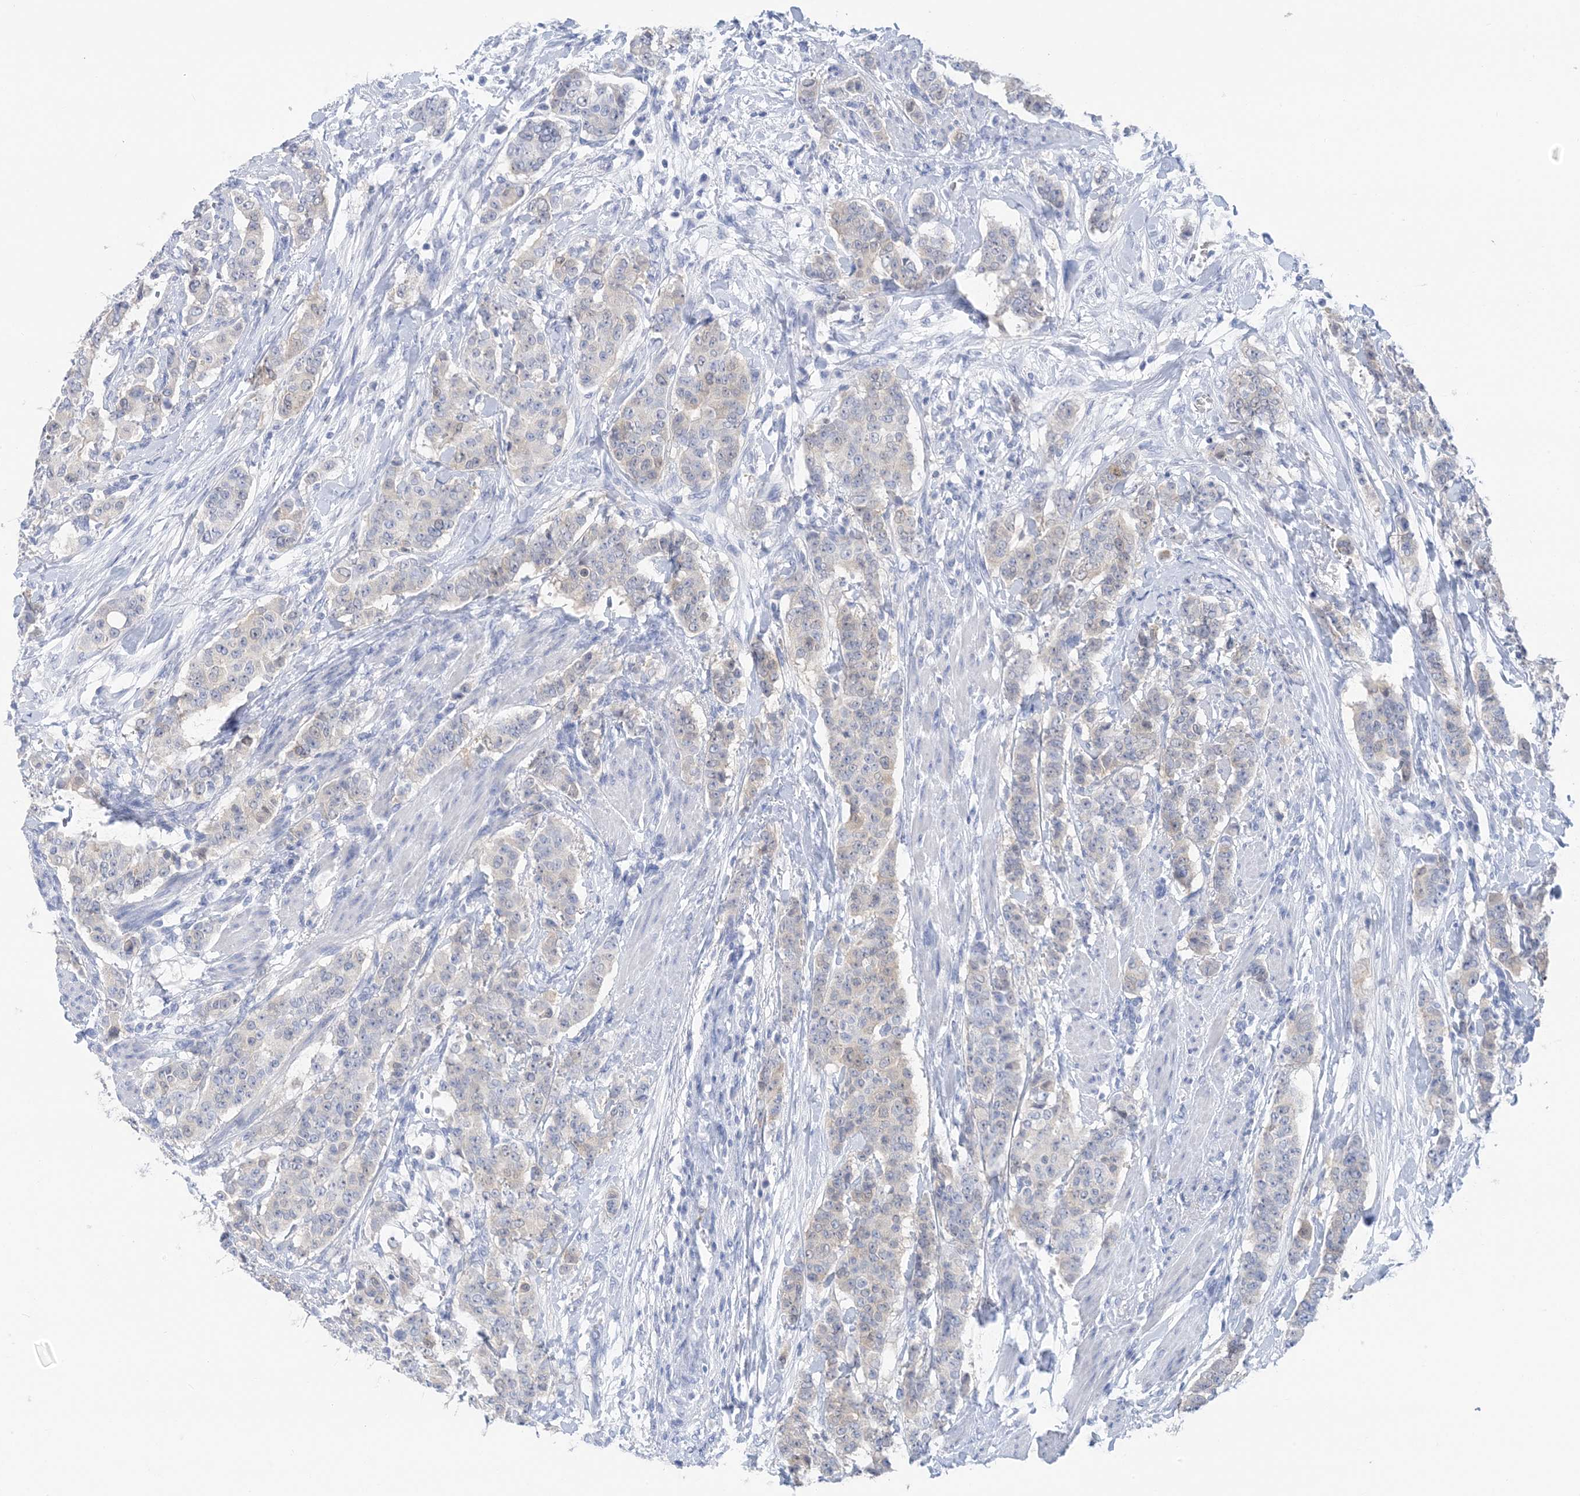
{"staining": {"intensity": "negative", "quantity": "none", "location": "none"}, "tissue": "breast cancer", "cell_type": "Tumor cells", "image_type": "cancer", "snomed": [{"axis": "morphology", "description": "Duct carcinoma"}, {"axis": "topography", "description": "Breast"}], "caption": "An IHC micrograph of breast cancer is shown. There is no staining in tumor cells of breast cancer. (Stains: DAB immunohistochemistry (IHC) with hematoxylin counter stain, Microscopy: brightfield microscopy at high magnification).", "gene": "SH3YL1", "patient": {"sex": "female", "age": 40}}